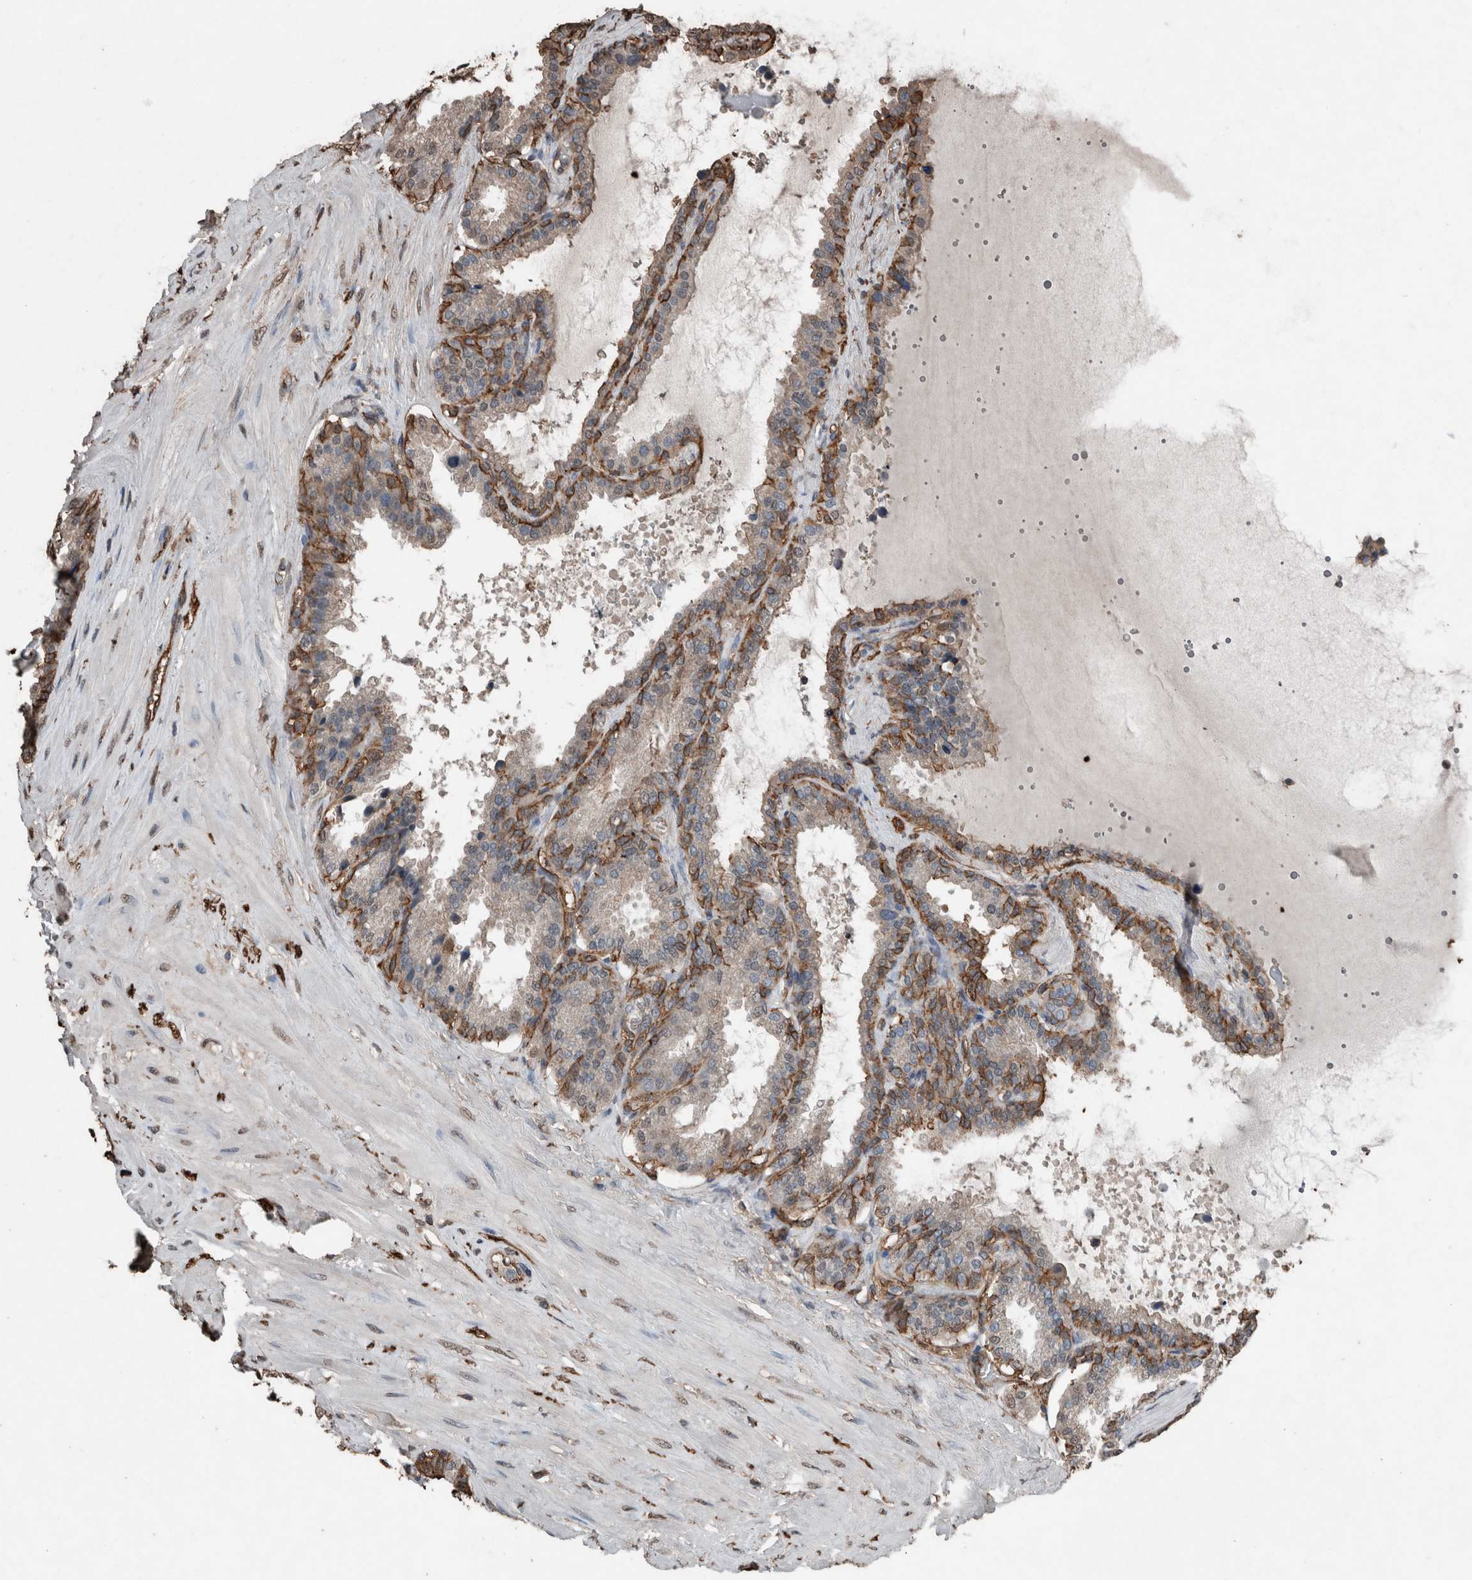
{"staining": {"intensity": "moderate", "quantity": "25%-75%", "location": "cytoplasmic/membranous"}, "tissue": "seminal vesicle", "cell_type": "Glandular cells", "image_type": "normal", "snomed": [{"axis": "morphology", "description": "Normal tissue, NOS"}, {"axis": "topography", "description": "Seminal veicle"}], "caption": "Glandular cells reveal moderate cytoplasmic/membranous expression in approximately 25%-75% of cells in benign seminal vesicle.", "gene": "S100A10", "patient": {"sex": "male", "age": 46}}